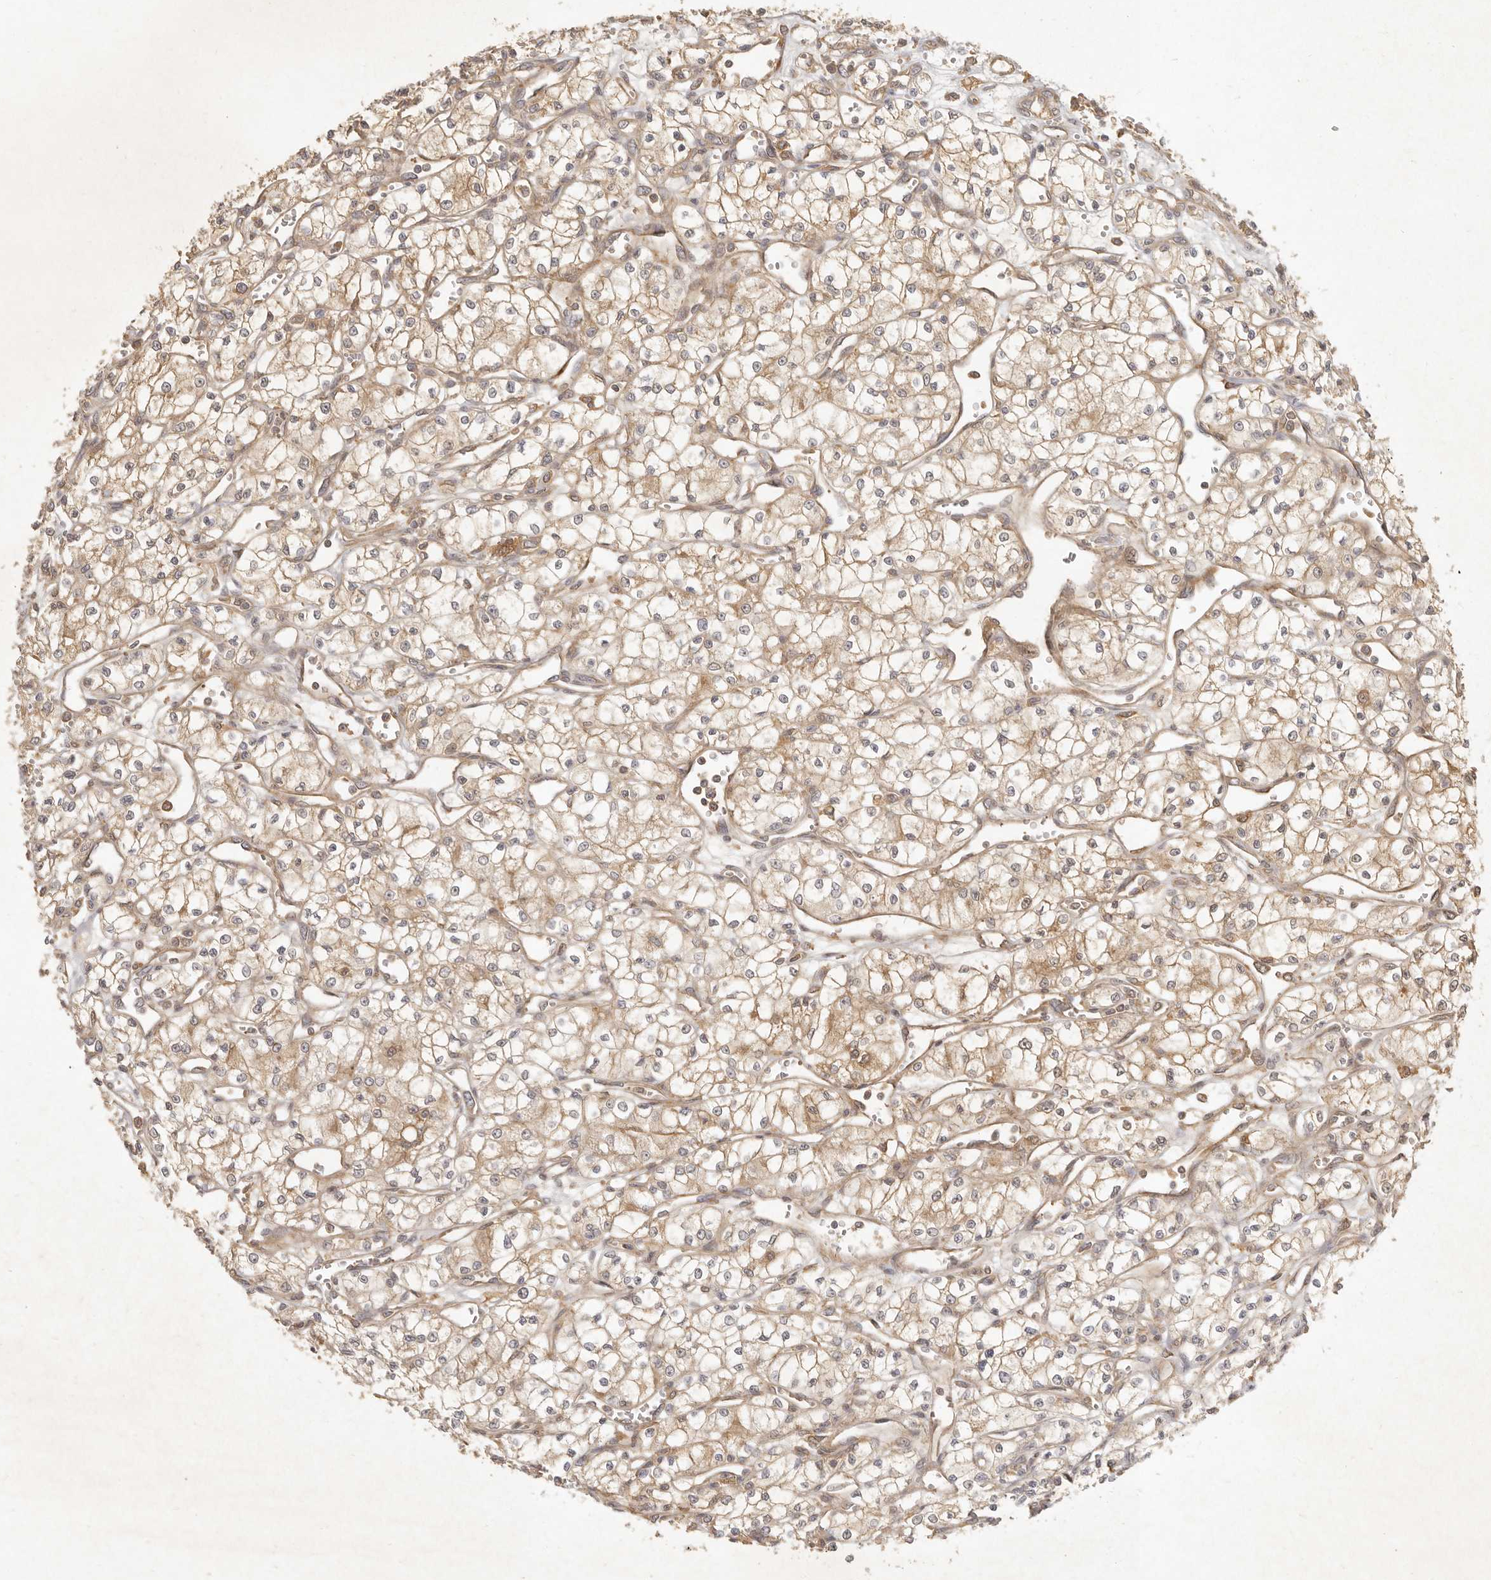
{"staining": {"intensity": "moderate", "quantity": ">75%", "location": "cytoplasmic/membranous"}, "tissue": "renal cancer", "cell_type": "Tumor cells", "image_type": "cancer", "snomed": [{"axis": "morphology", "description": "Adenocarcinoma, NOS"}, {"axis": "topography", "description": "Kidney"}], "caption": "Moderate cytoplasmic/membranous protein positivity is identified in approximately >75% of tumor cells in renal cancer. (brown staining indicates protein expression, while blue staining denotes nuclei).", "gene": "VIPR1", "patient": {"sex": "male", "age": 59}}